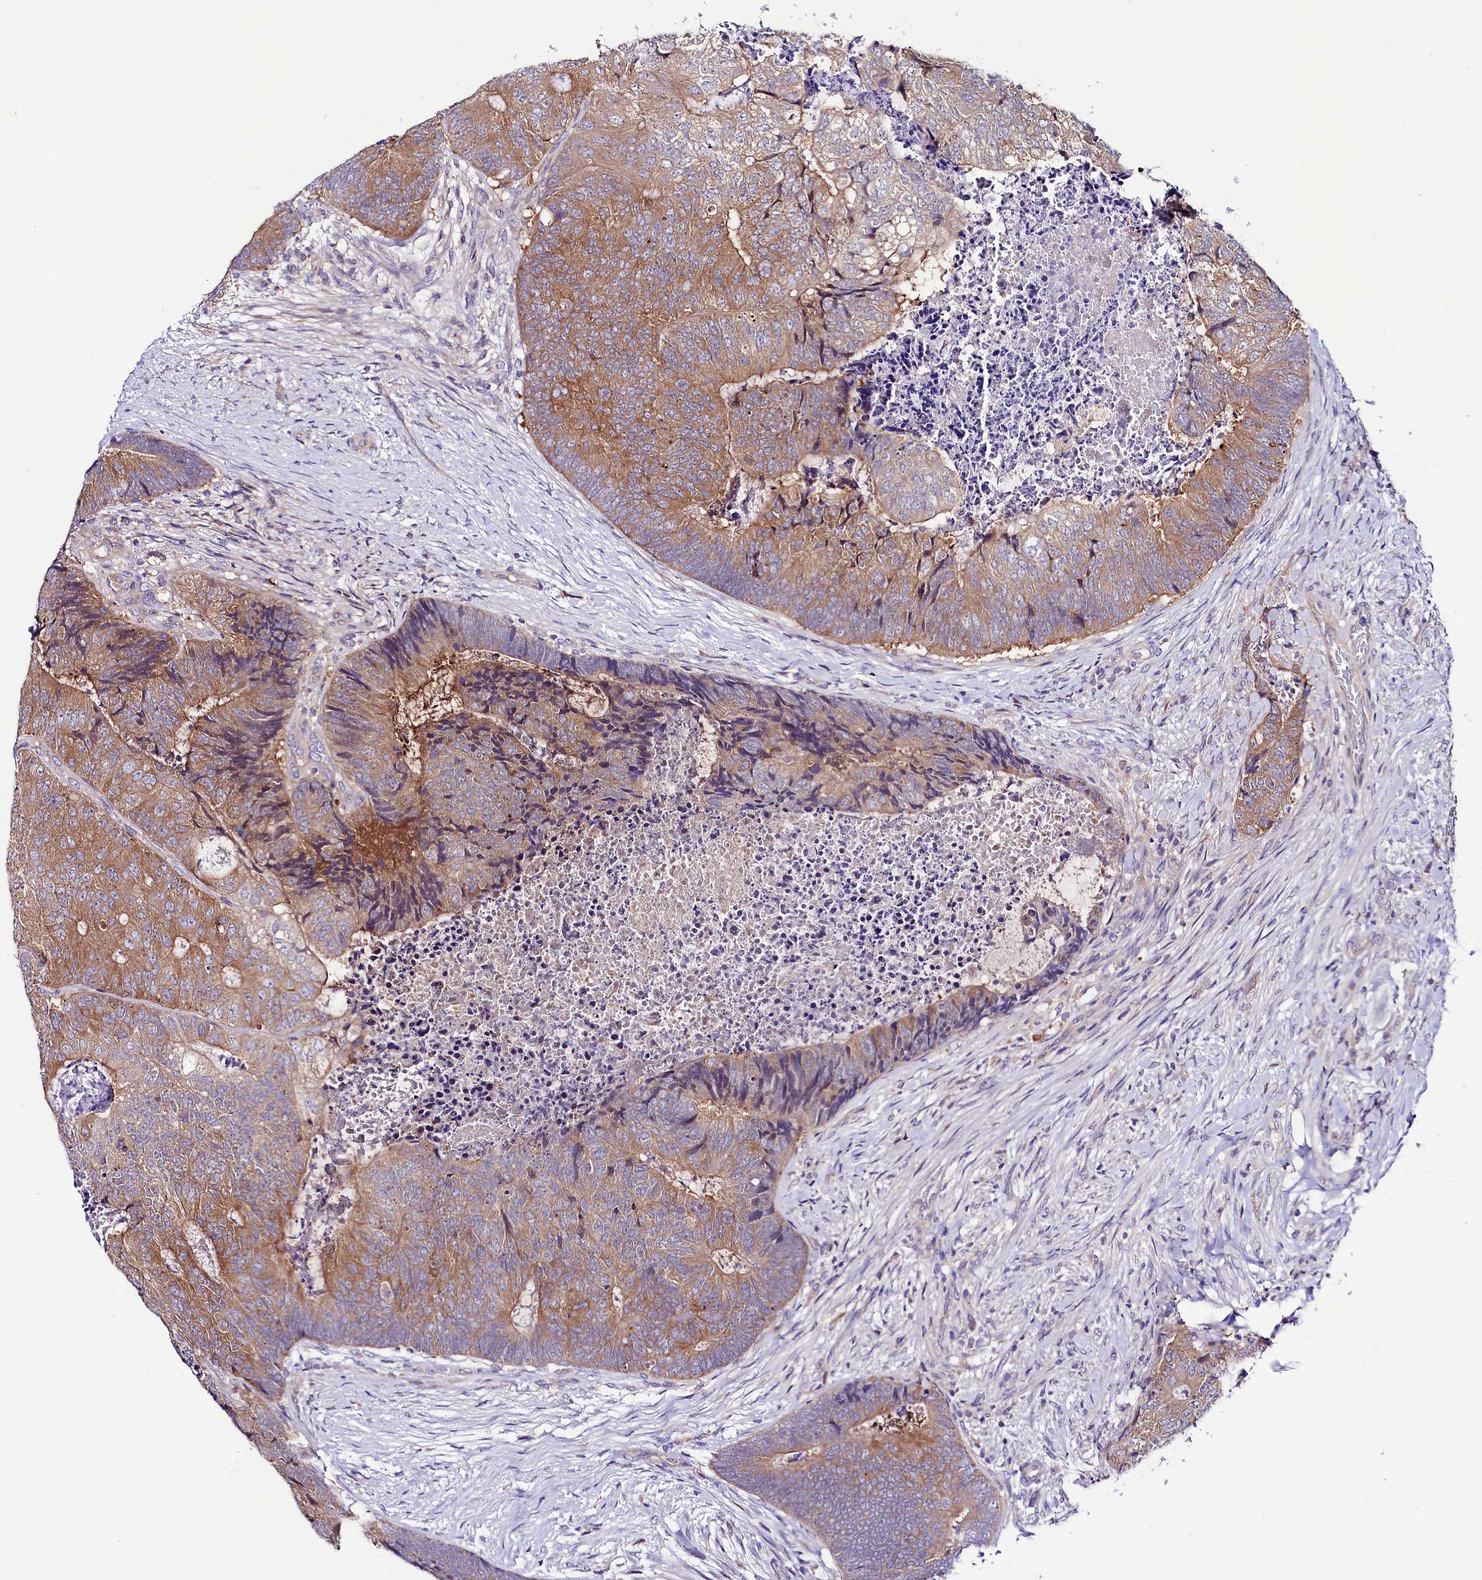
{"staining": {"intensity": "moderate", "quantity": ">75%", "location": "cytoplasmic/membranous"}, "tissue": "colorectal cancer", "cell_type": "Tumor cells", "image_type": "cancer", "snomed": [{"axis": "morphology", "description": "Adenocarcinoma, NOS"}, {"axis": "topography", "description": "Colon"}], "caption": "Immunohistochemical staining of human colorectal cancer shows medium levels of moderate cytoplasmic/membranous protein expression in approximately >75% of tumor cells.", "gene": "ABHD5", "patient": {"sex": "female", "age": 67}}